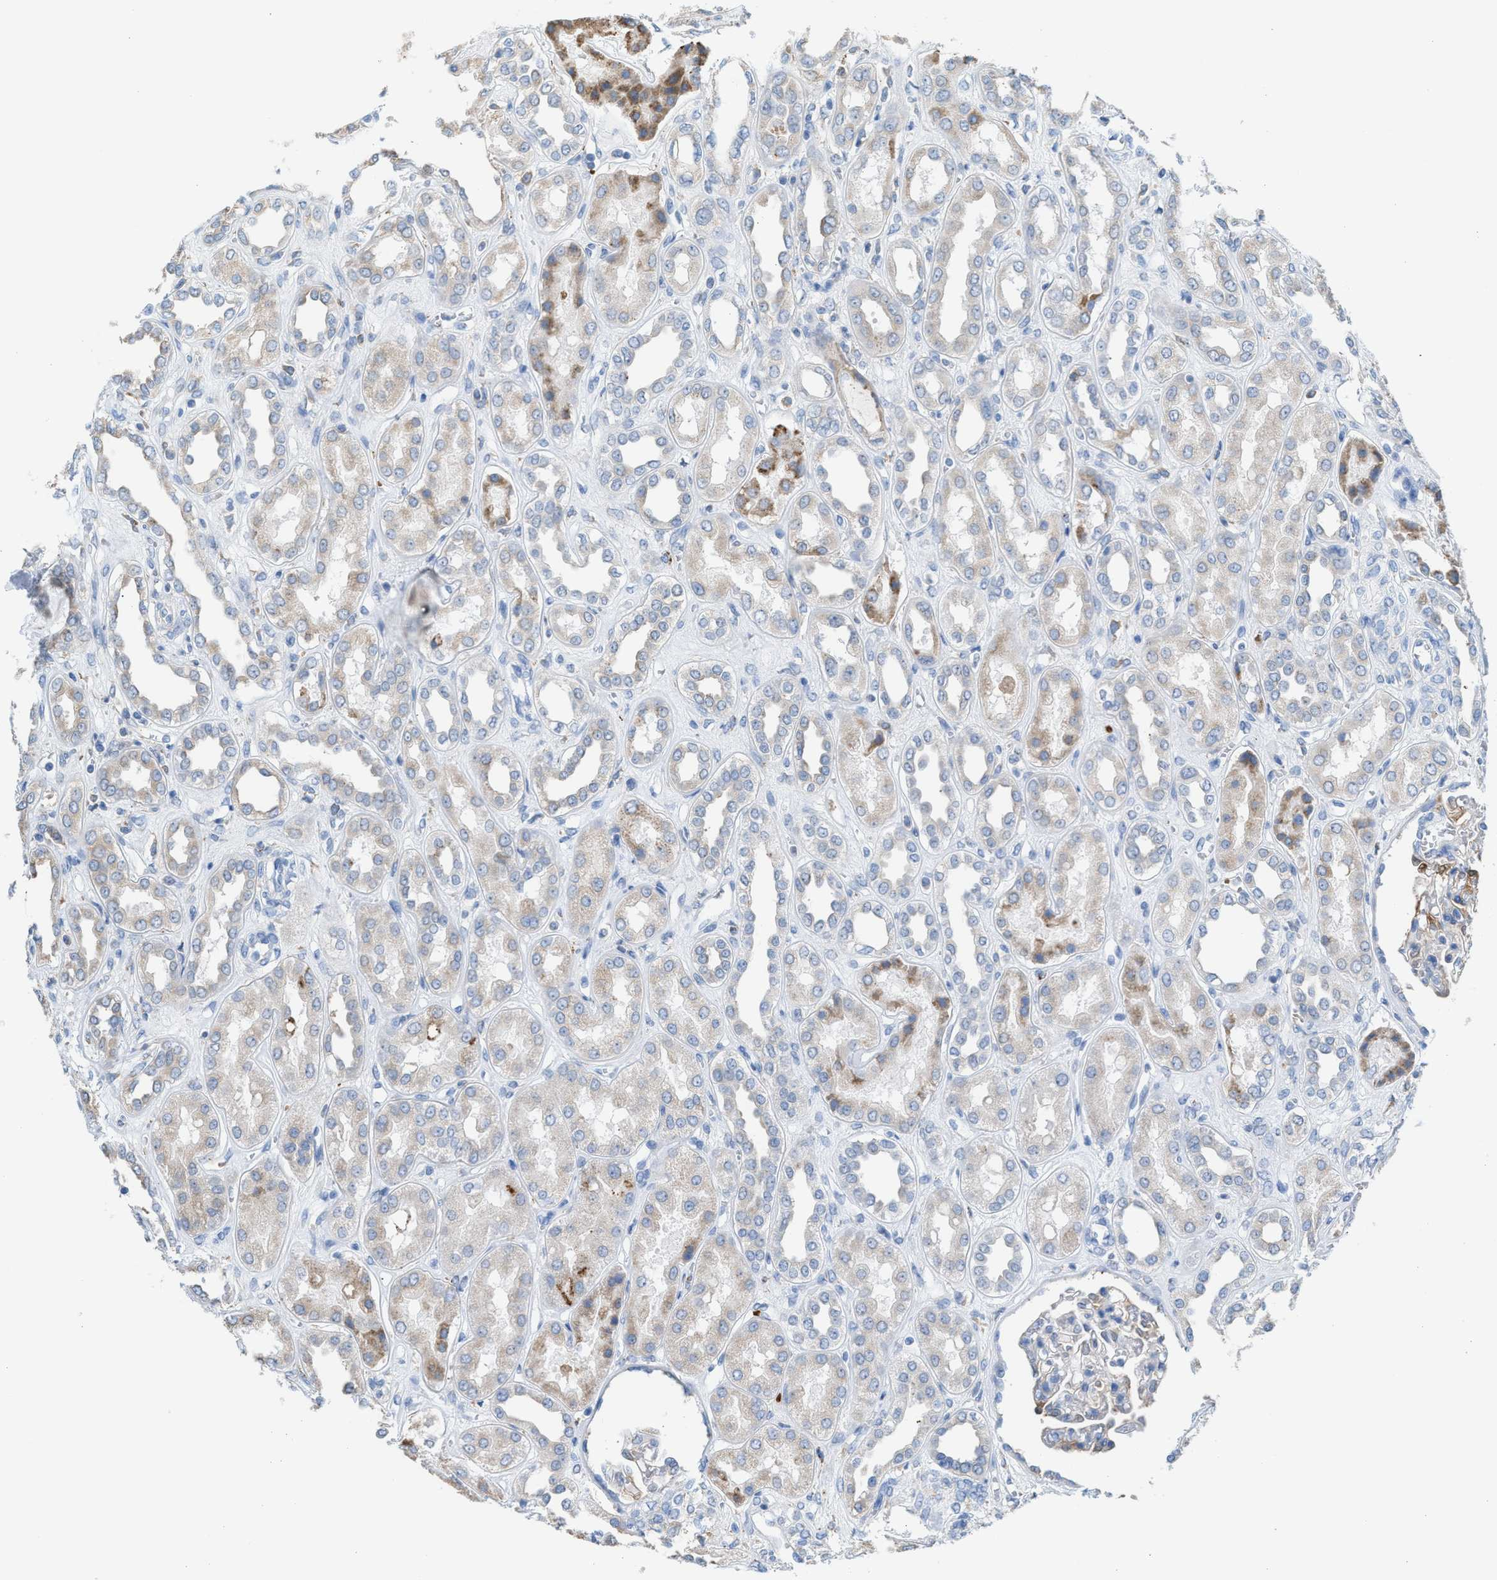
{"staining": {"intensity": "negative", "quantity": "none", "location": "none"}, "tissue": "kidney", "cell_type": "Cells in glomeruli", "image_type": "normal", "snomed": [{"axis": "morphology", "description": "Normal tissue, NOS"}, {"axis": "topography", "description": "Kidney"}], "caption": "A high-resolution photomicrograph shows IHC staining of normal kidney, which reveals no significant expression in cells in glomeruli.", "gene": "CA3", "patient": {"sex": "male", "age": 59}}